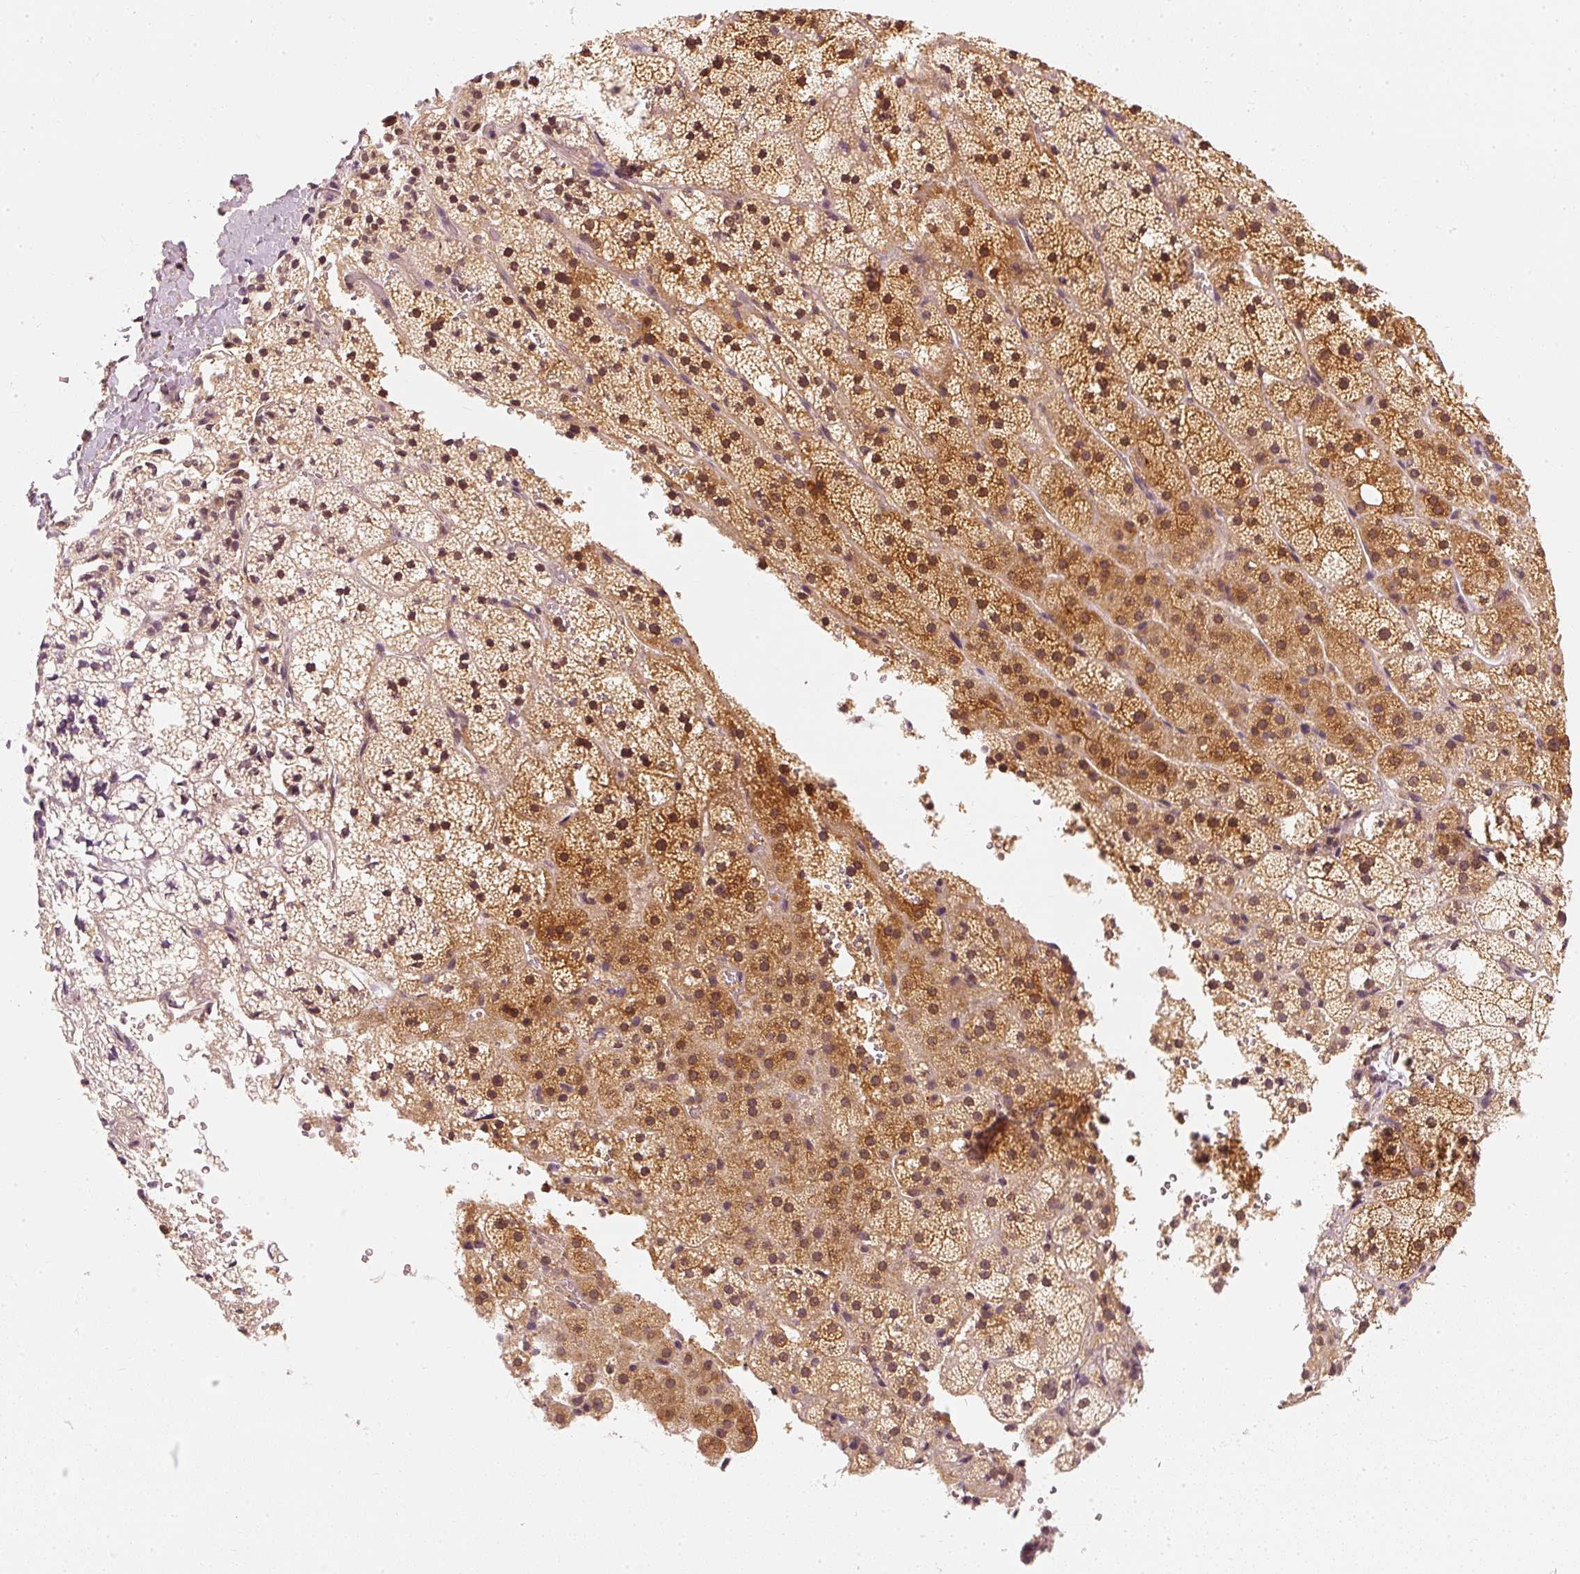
{"staining": {"intensity": "strong", "quantity": ">75%", "location": "cytoplasmic/membranous"}, "tissue": "adrenal gland", "cell_type": "Glandular cells", "image_type": "normal", "snomed": [{"axis": "morphology", "description": "Normal tissue, NOS"}, {"axis": "topography", "description": "Adrenal gland"}], "caption": "Immunohistochemistry histopathology image of unremarkable human adrenal gland stained for a protein (brown), which shows high levels of strong cytoplasmic/membranous expression in about >75% of glandular cells.", "gene": "EEF1A1", "patient": {"sex": "male", "age": 53}}